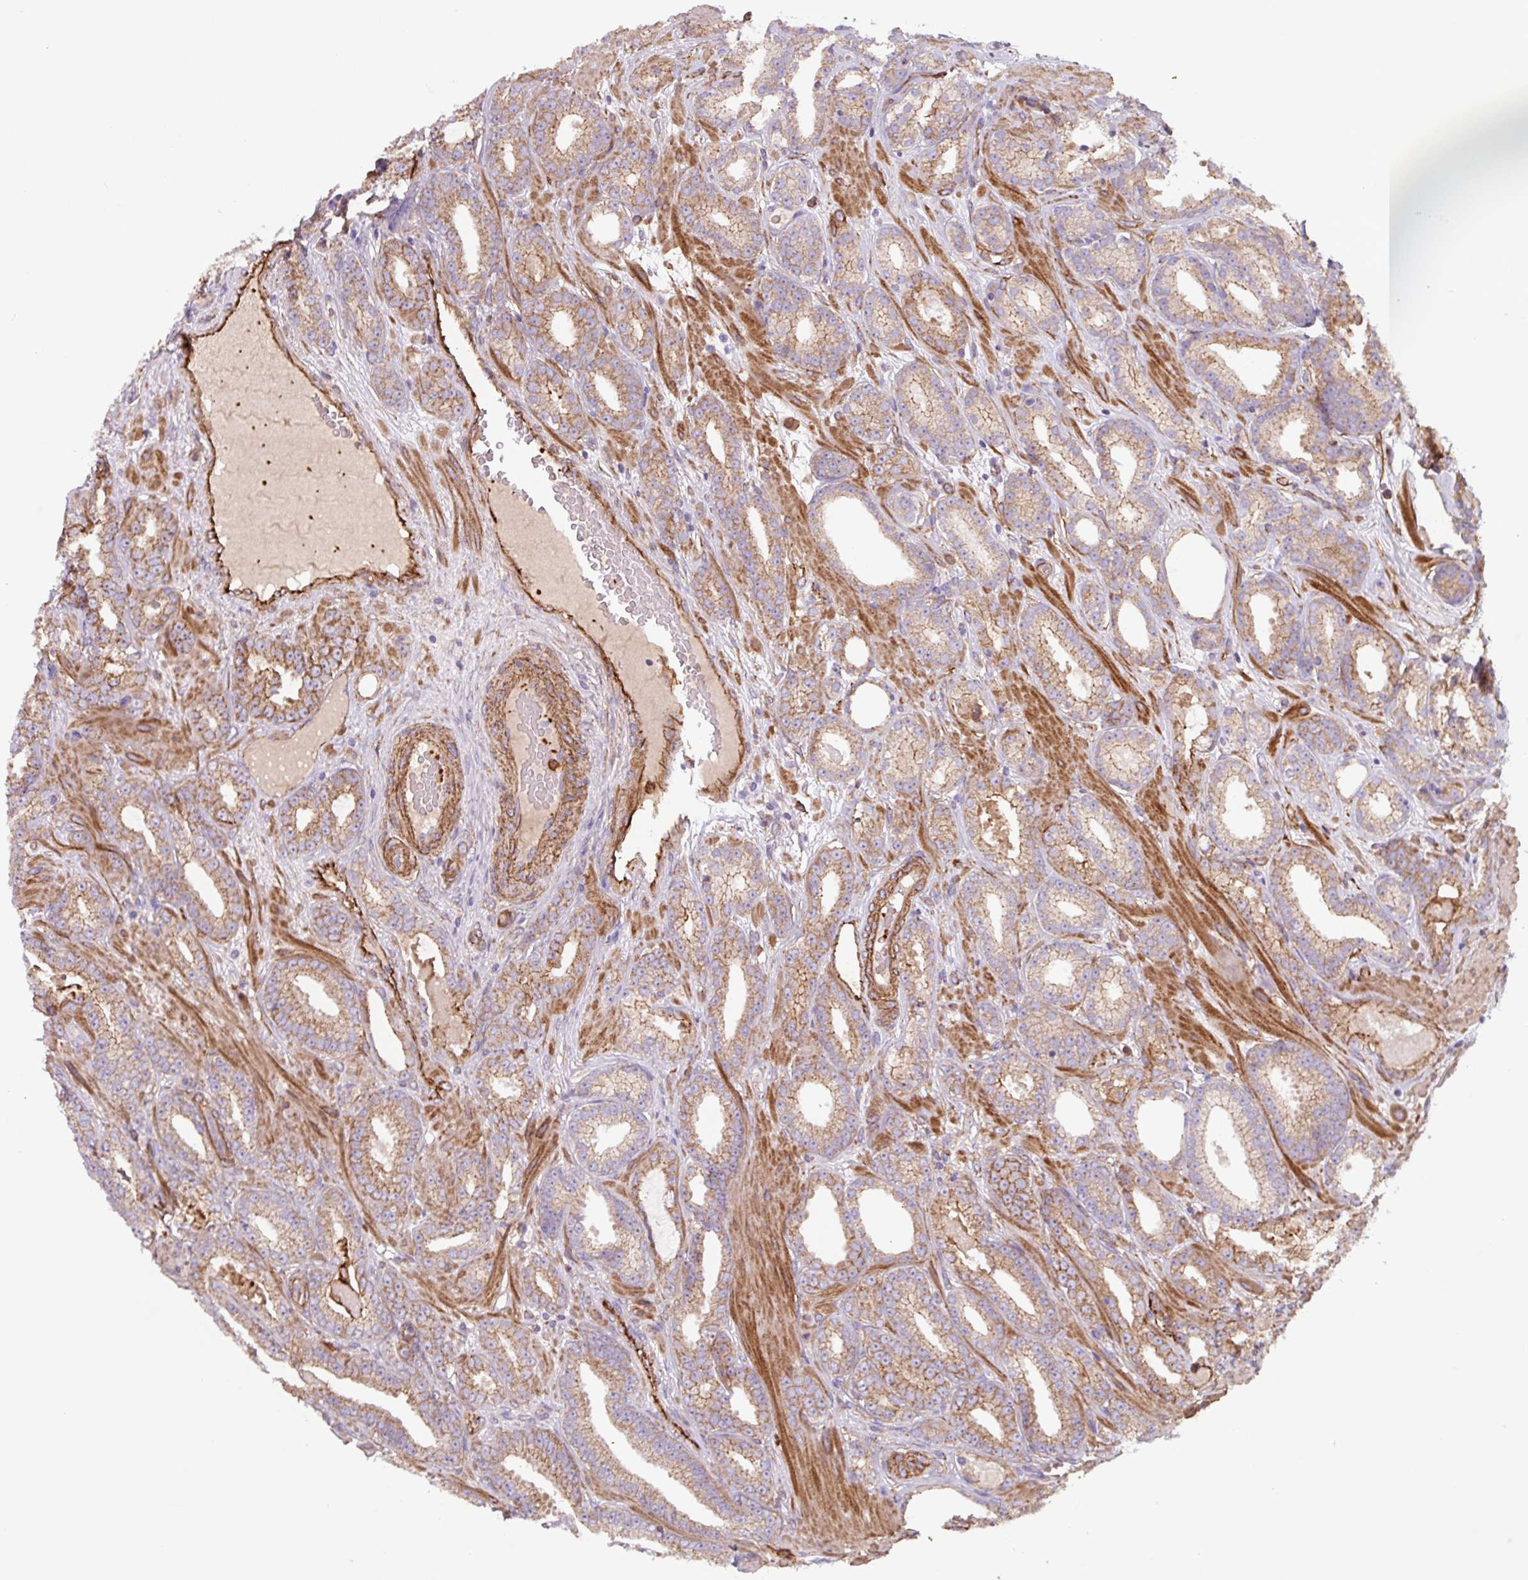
{"staining": {"intensity": "moderate", "quantity": ">75%", "location": "cytoplasmic/membranous"}, "tissue": "prostate cancer", "cell_type": "Tumor cells", "image_type": "cancer", "snomed": [{"axis": "morphology", "description": "Adenocarcinoma, Low grade"}, {"axis": "topography", "description": "Prostate"}], "caption": "Immunohistochemistry (IHC) micrograph of neoplastic tissue: human prostate low-grade adenocarcinoma stained using IHC exhibits medium levels of moderate protein expression localized specifically in the cytoplasmic/membranous of tumor cells, appearing as a cytoplasmic/membranous brown color.", "gene": "DHFR2", "patient": {"sex": "male", "age": 61}}